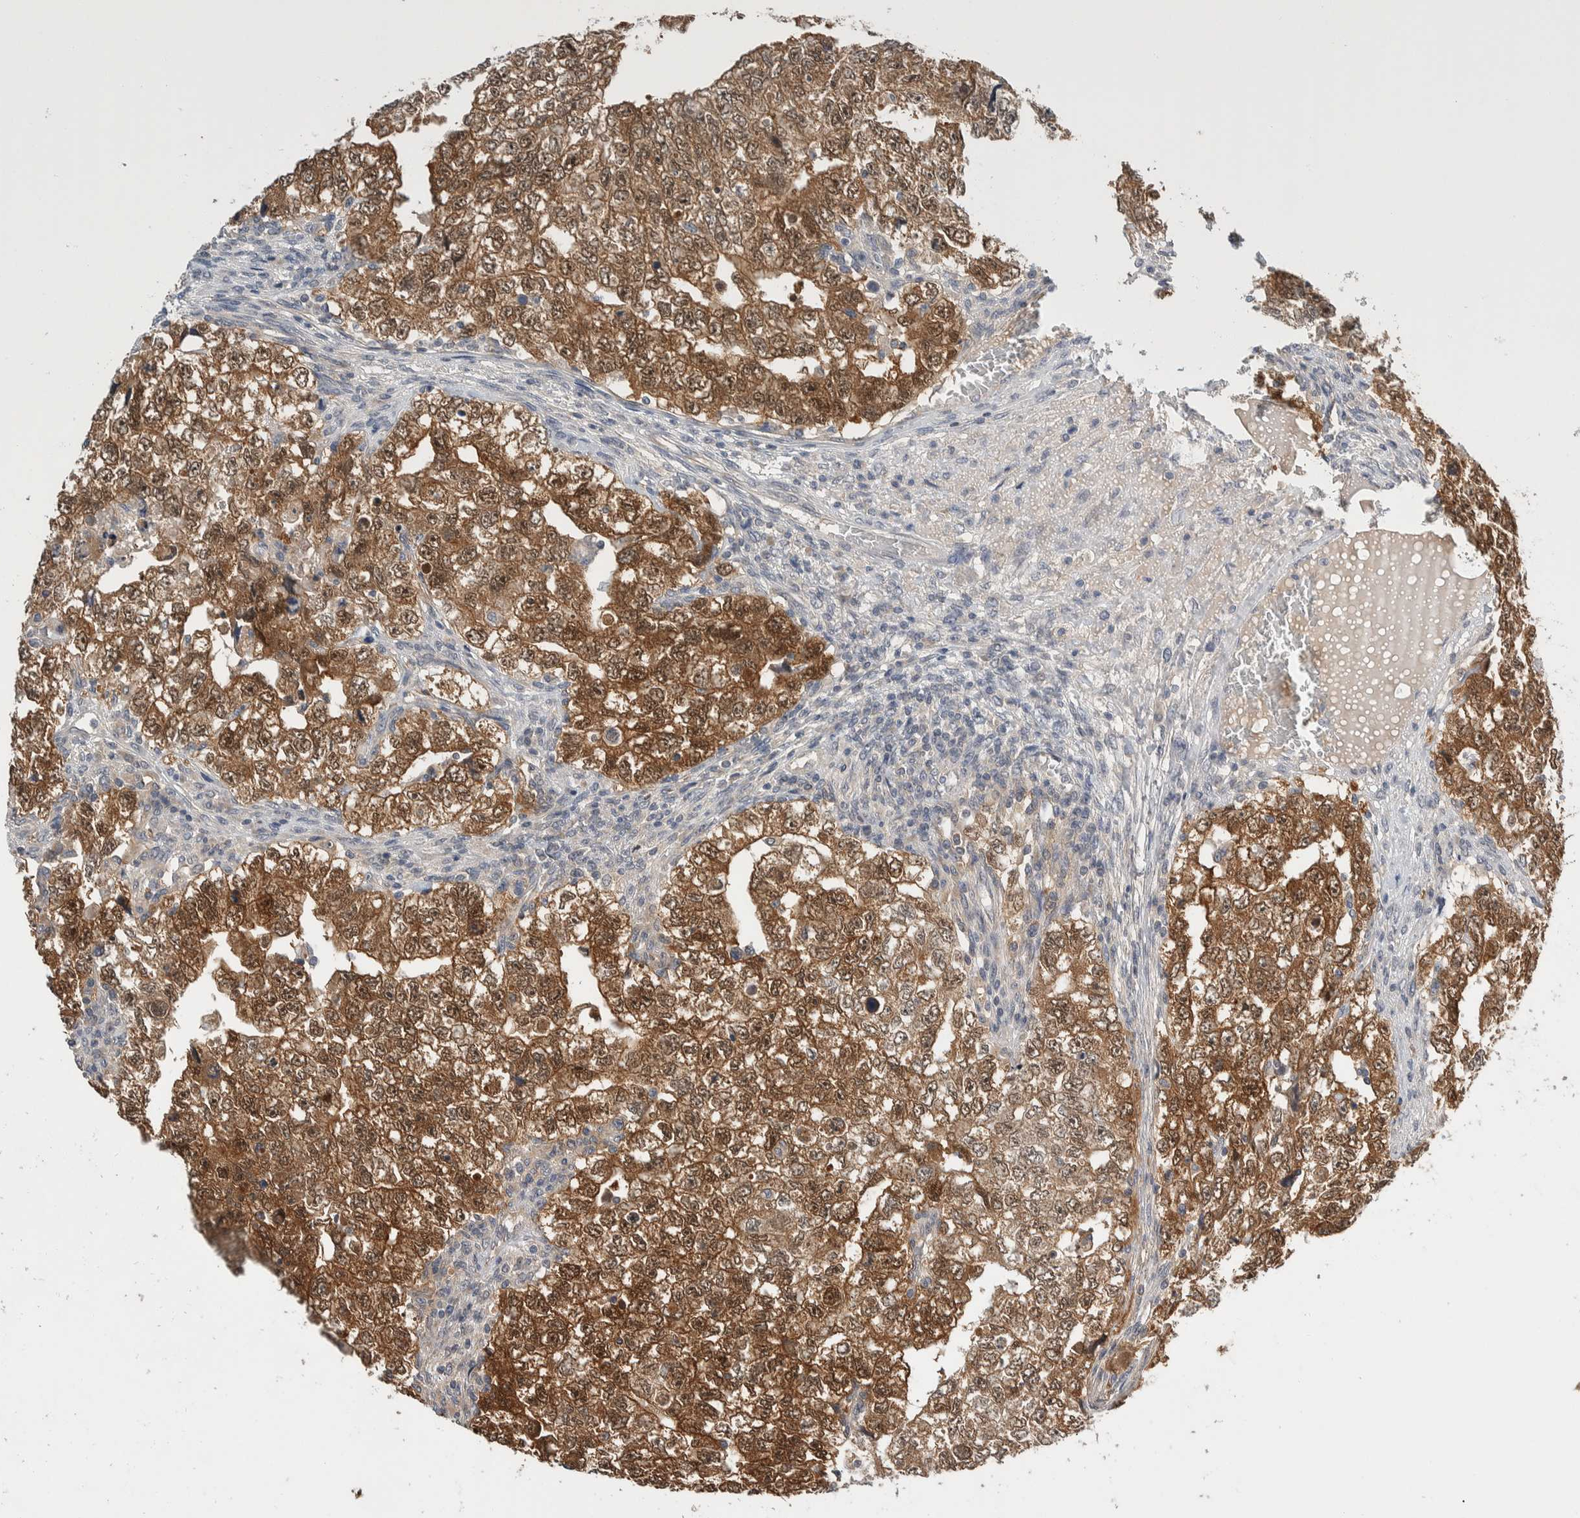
{"staining": {"intensity": "strong", "quantity": ">75%", "location": "cytoplasmic/membranous,nuclear"}, "tissue": "testis cancer", "cell_type": "Tumor cells", "image_type": "cancer", "snomed": [{"axis": "morphology", "description": "Carcinoma, Embryonal, NOS"}, {"axis": "topography", "description": "Testis"}], "caption": "Protein analysis of embryonal carcinoma (testis) tissue shows strong cytoplasmic/membranous and nuclear positivity in about >75% of tumor cells.", "gene": "SHPK", "patient": {"sex": "male", "age": 36}}